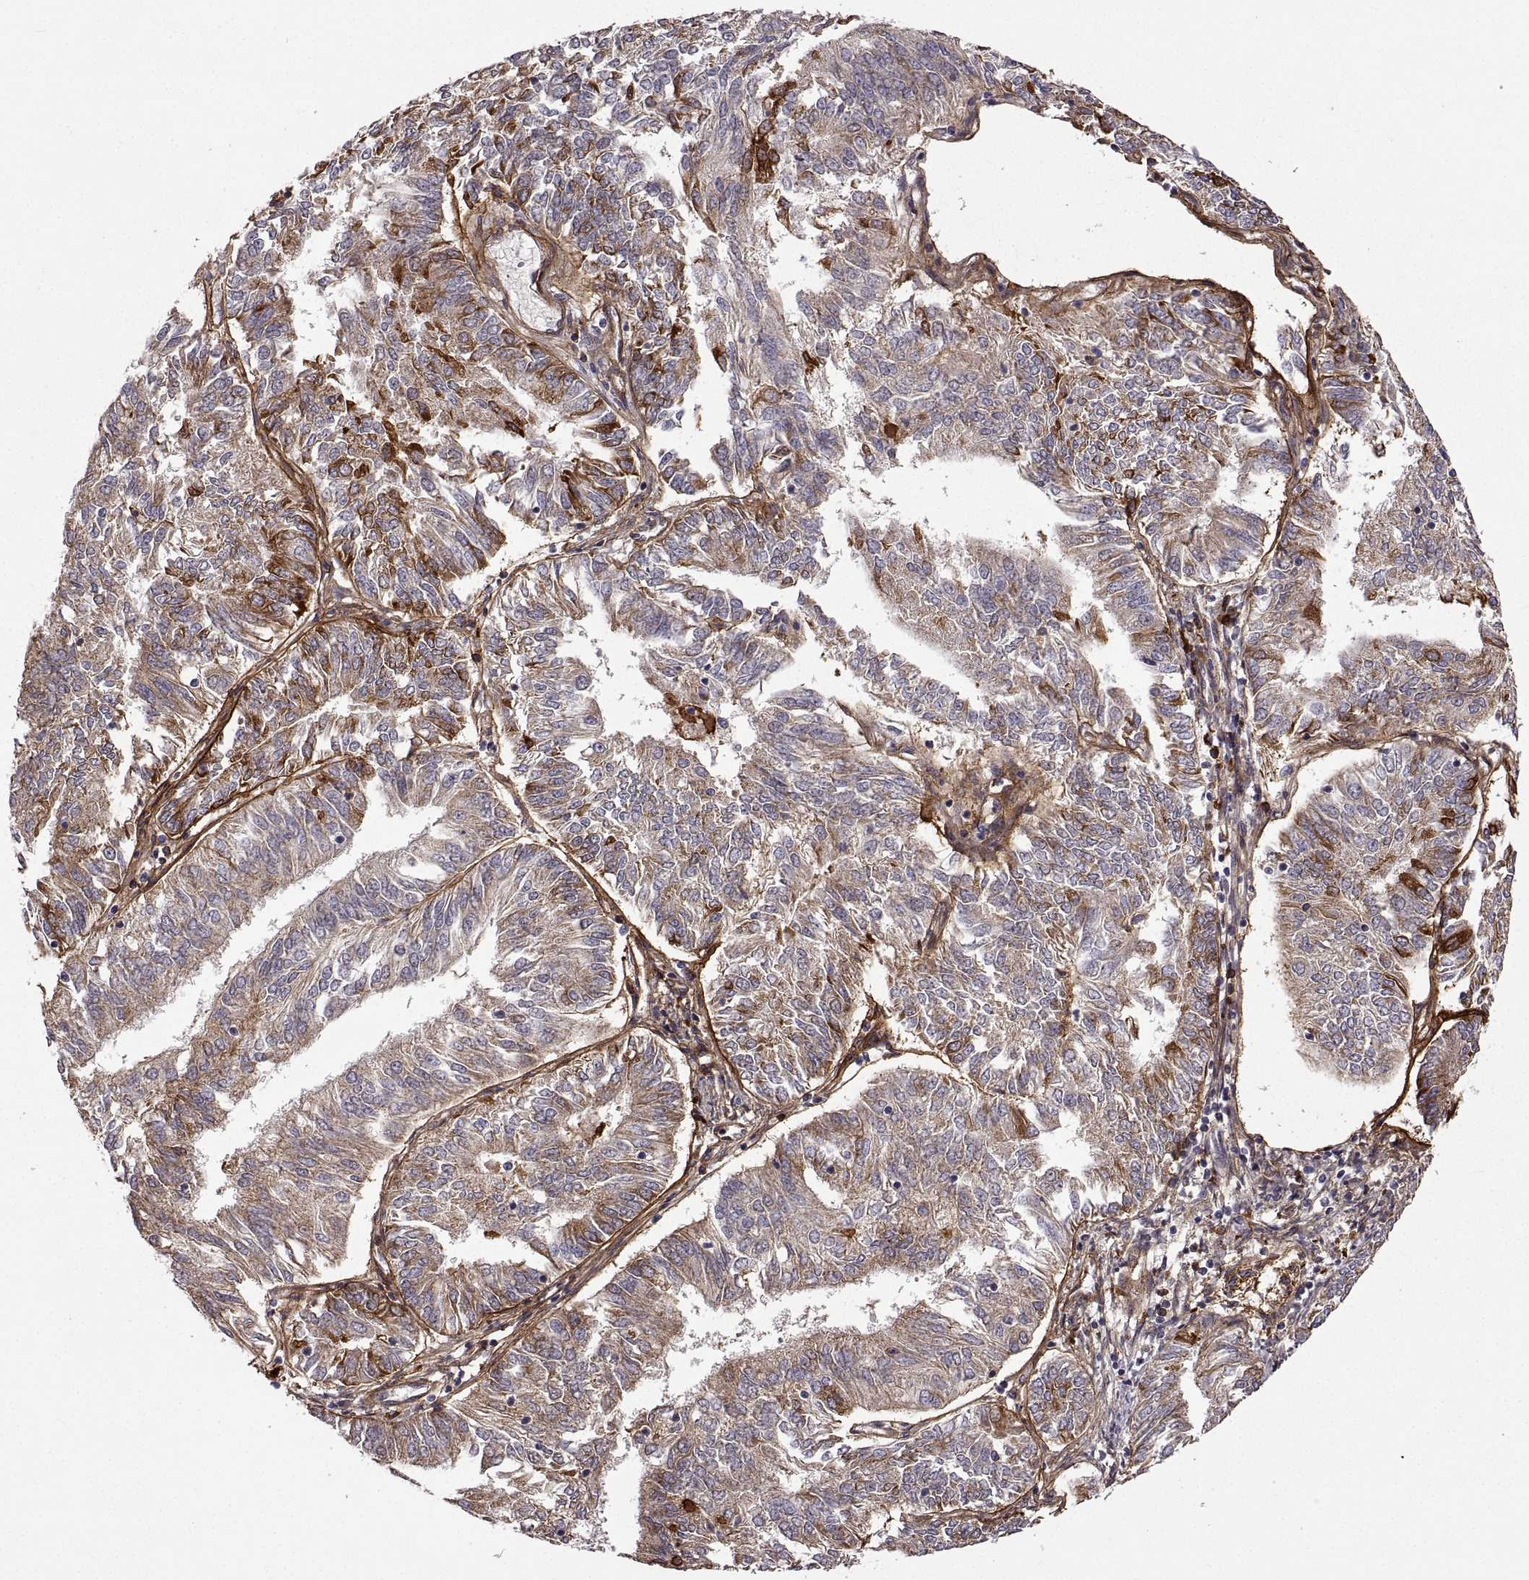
{"staining": {"intensity": "weak", "quantity": "25%-75%", "location": "cytoplasmic/membranous"}, "tissue": "endometrial cancer", "cell_type": "Tumor cells", "image_type": "cancer", "snomed": [{"axis": "morphology", "description": "Adenocarcinoma, NOS"}, {"axis": "topography", "description": "Endometrium"}], "caption": "Protein expression analysis of adenocarcinoma (endometrial) reveals weak cytoplasmic/membranous staining in about 25%-75% of tumor cells.", "gene": "LAMA1", "patient": {"sex": "female", "age": 58}}